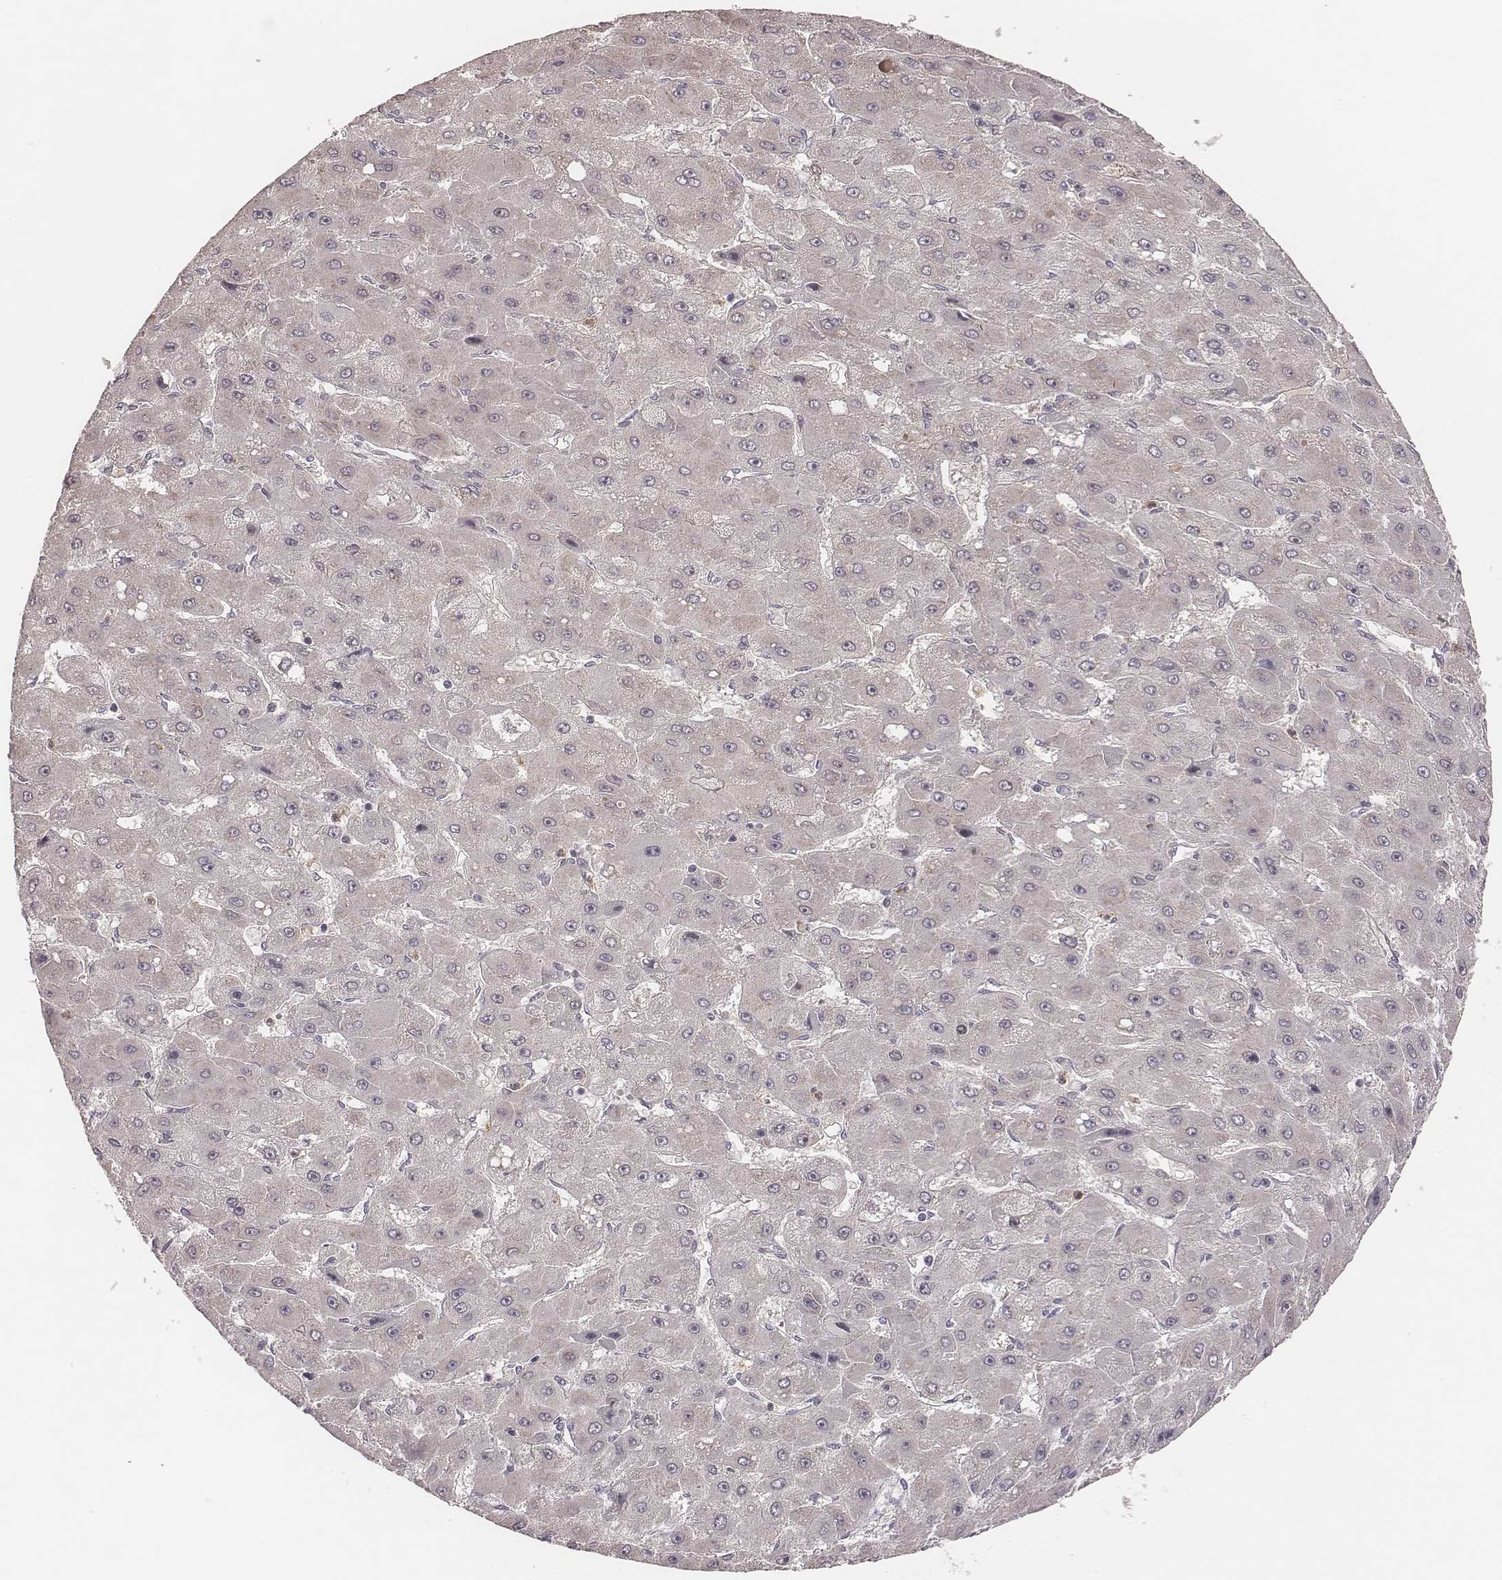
{"staining": {"intensity": "negative", "quantity": "none", "location": "none"}, "tissue": "liver cancer", "cell_type": "Tumor cells", "image_type": "cancer", "snomed": [{"axis": "morphology", "description": "Carcinoma, Hepatocellular, NOS"}, {"axis": "topography", "description": "Liver"}], "caption": "High magnification brightfield microscopy of liver hepatocellular carcinoma stained with DAB (brown) and counterstained with hematoxylin (blue): tumor cells show no significant staining.", "gene": "P2RX5", "patient": {"sex": "female", "age": 25}}